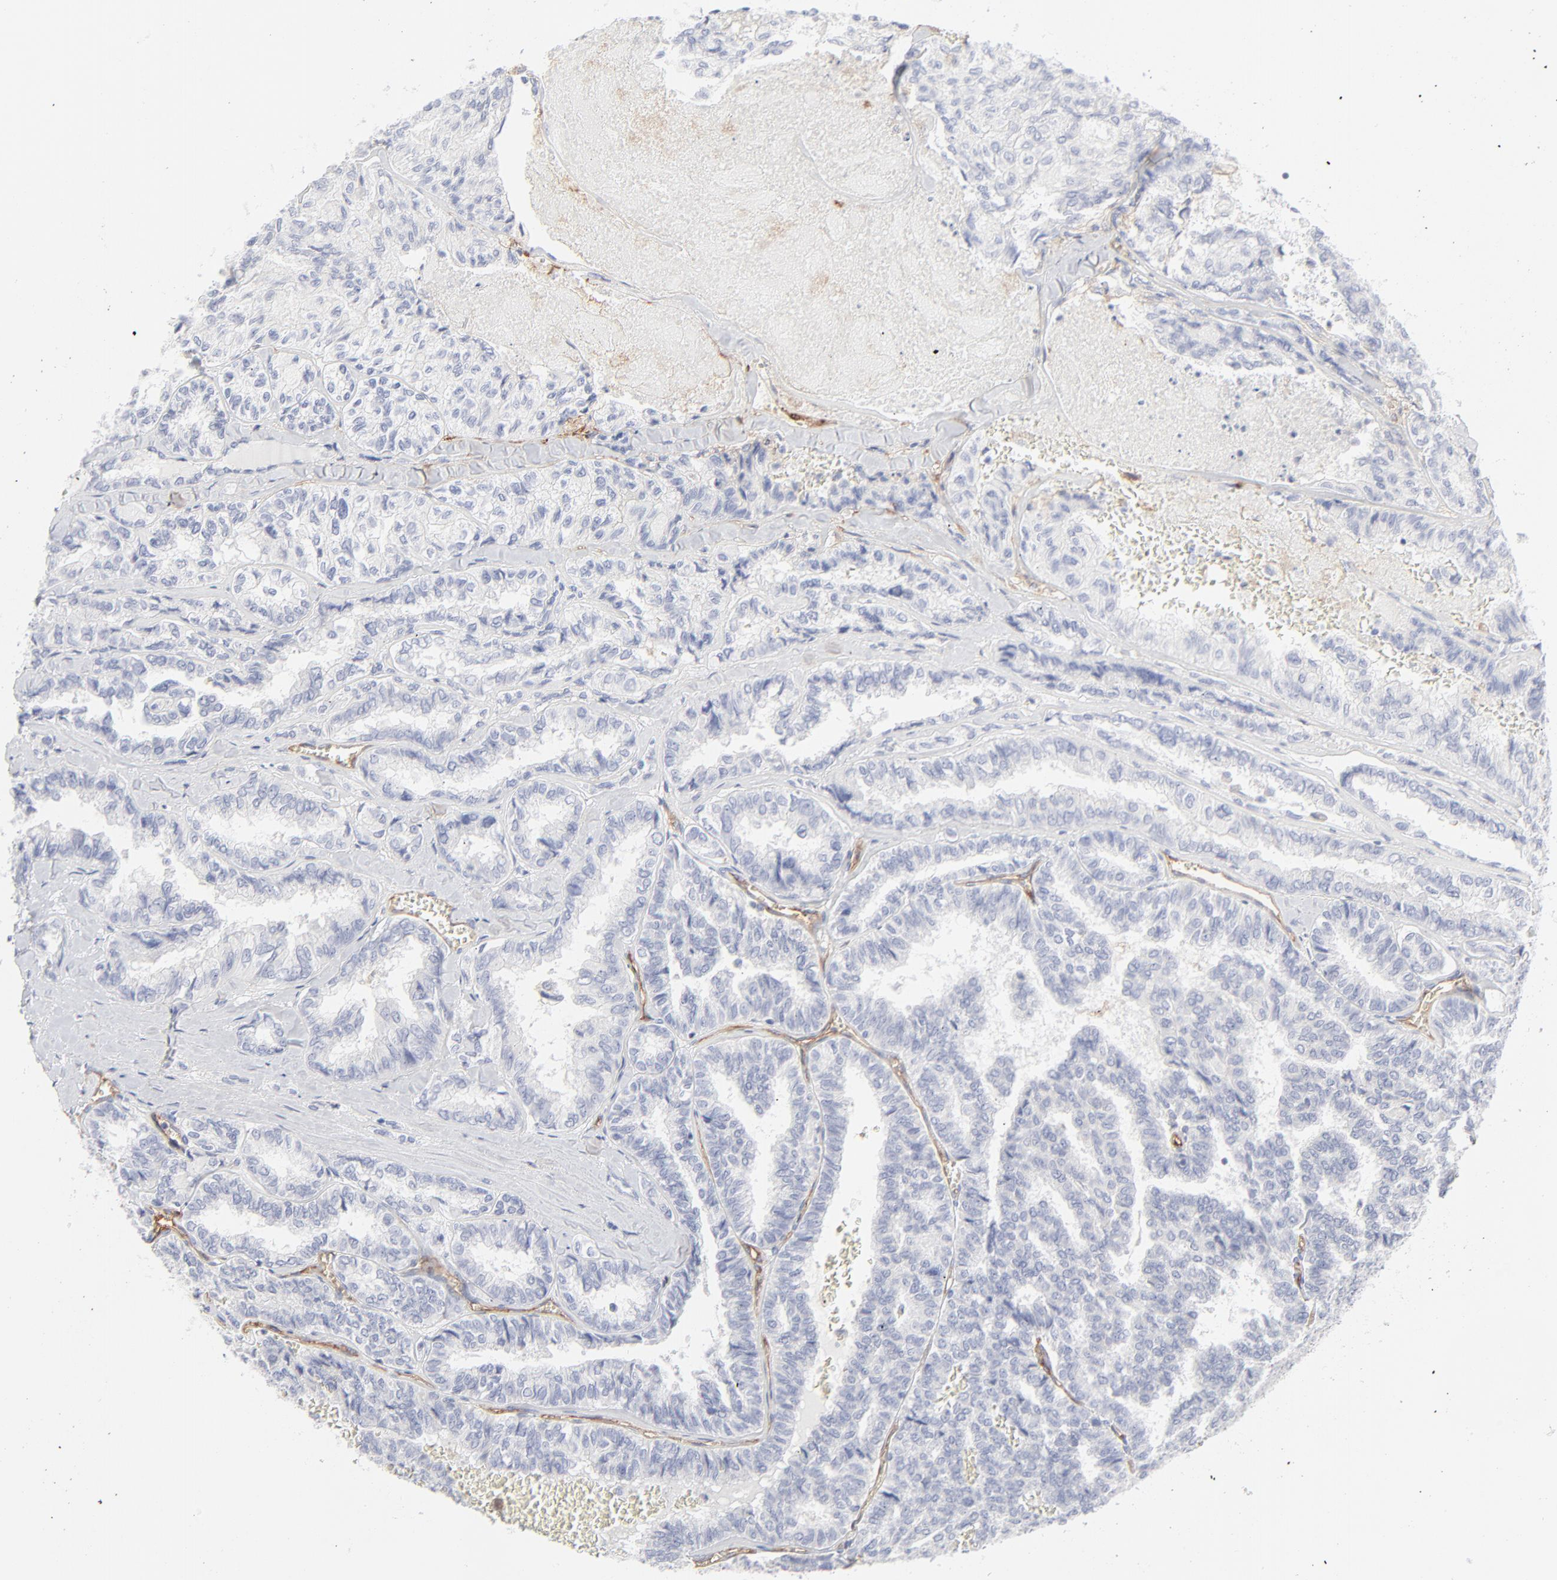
{"staining": {"intensity": "negative", "quantity": "none", "location": "none"}, "tissue": "thyroid cancer", "cell_type": "Tumor cells", "image_type": "cancer", "snomed": [{"axis": "morphology", "description": "Papillary adenocarcinoma, NOS"}, {"axis": "topography", "description": "Thyroid gland"}], "caption": "This is an IHC photomicrograph of thyroid cancer (papillary adenocarcinoma). There is no staining in tumor cells.", "gene": "ITGA5", "patient": {"sex": "female", "age": 35}}